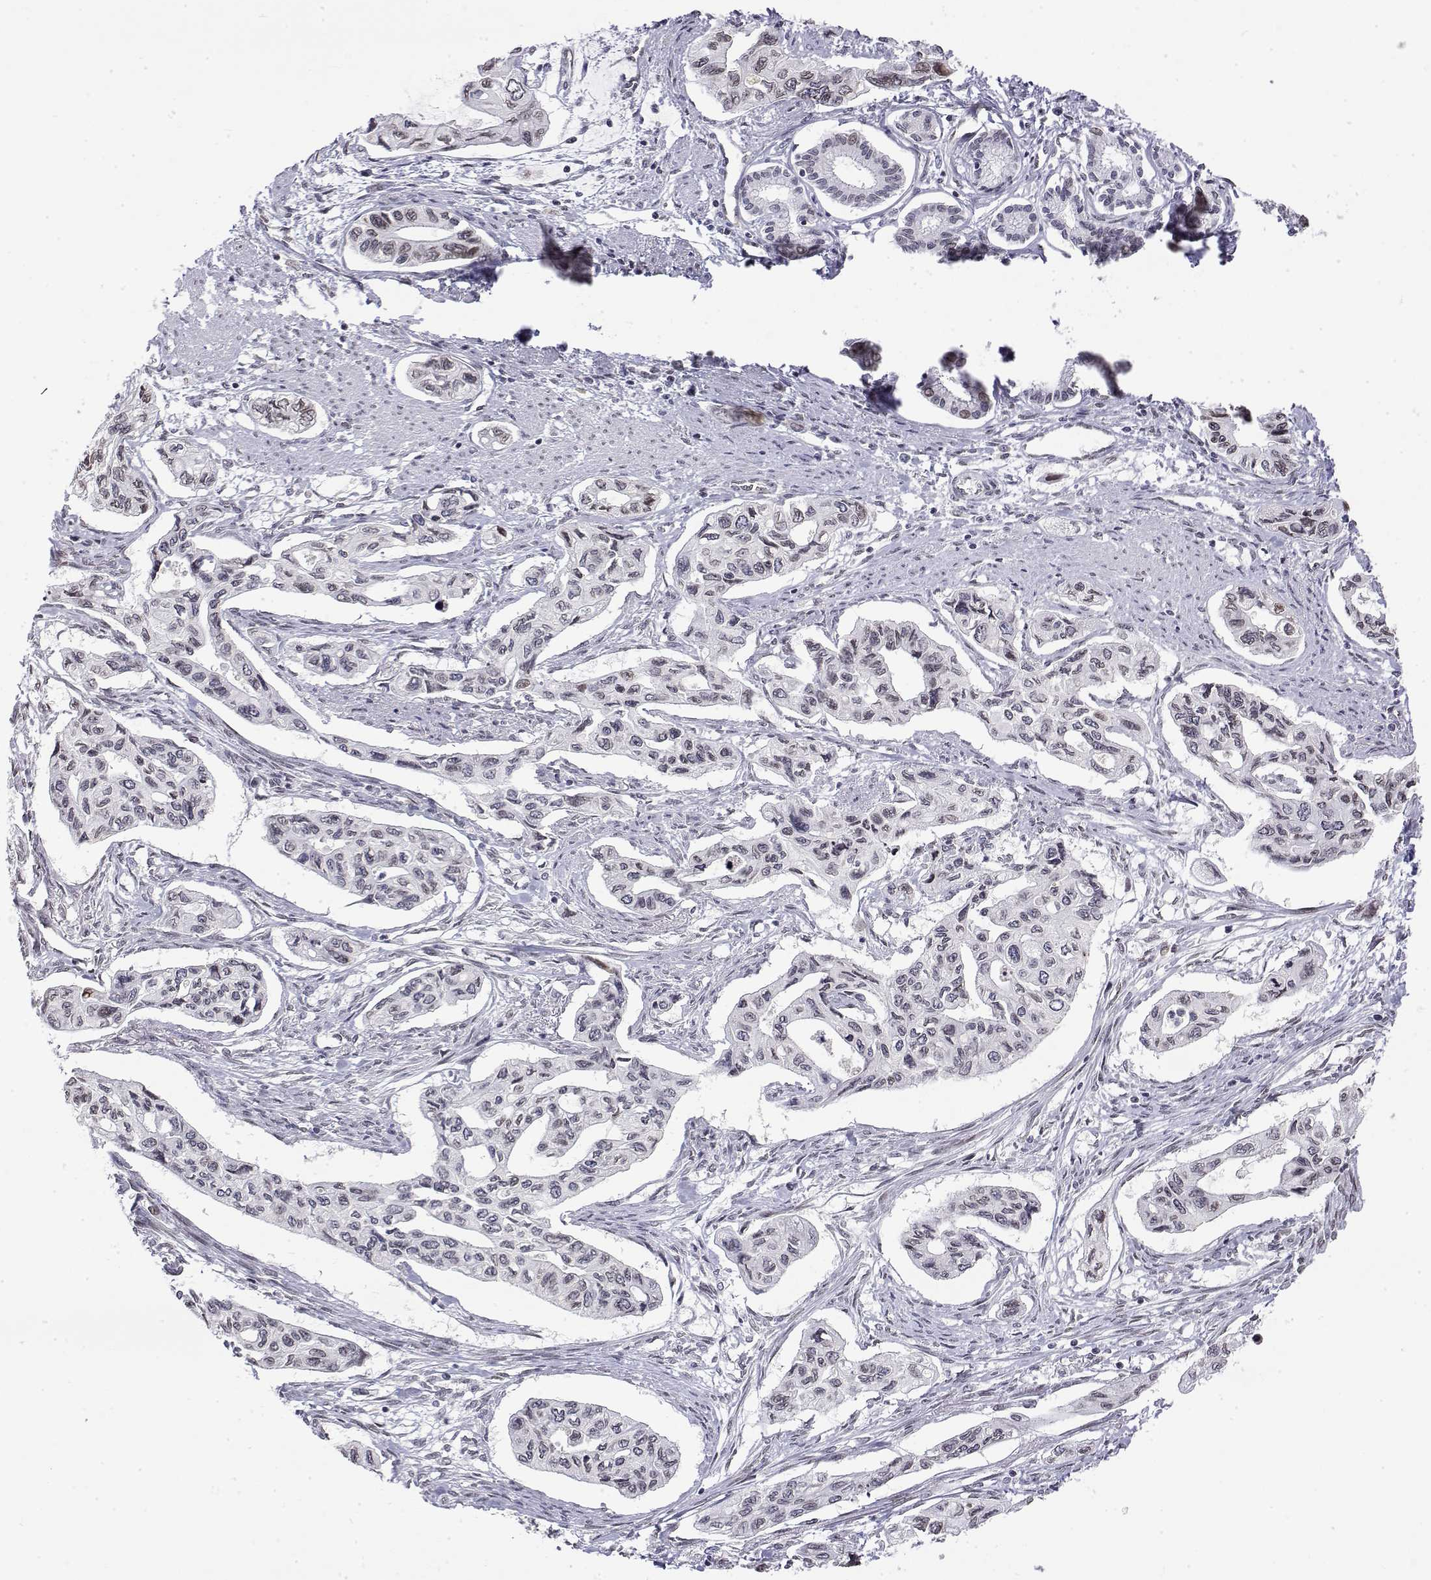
{"staining": {"intensity": "negative", "quantity": "none", "location": "none"}, "tissue": "pancreatic cancer", "cell_type": "Tumor cells", "image_type": "cancer", "snomed": [{"axis": "morphology", "description": "Adenocarcinoma, NOS"}, {"axis": "topography", "description": "Pancreas"}], "caption": "This is a histopathology image of immunohistochemistry (IHC) staining of adenocarcinoma (pancreatic), which shows no staining in tumor cells. (DAB immunohistochemistry (IHC), high magnification).", "gene": "ZNF532", "patient": {"sex": "female", "age": 76}}